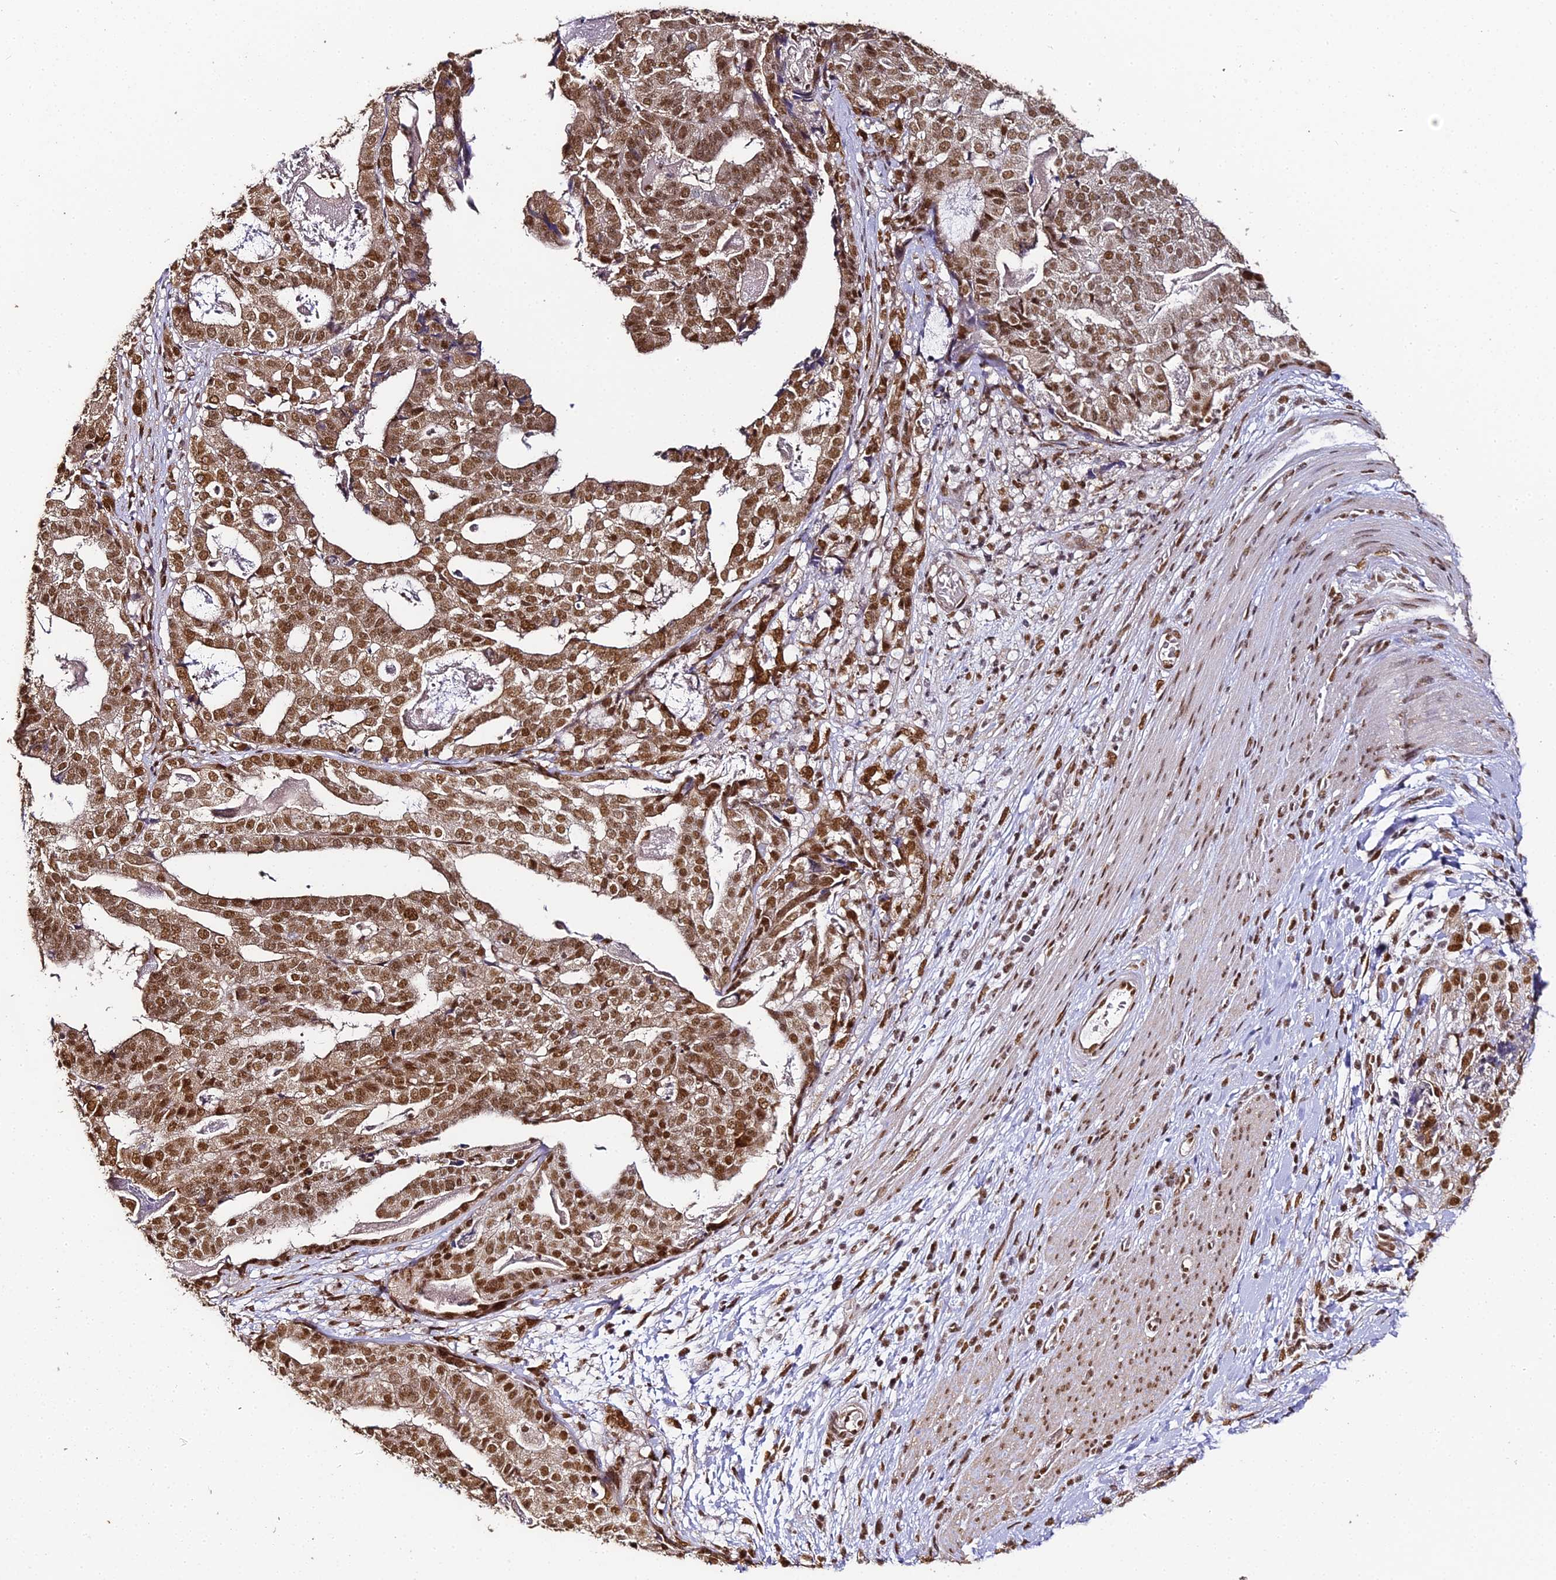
{"staining": {"intensity": "strong", "quantity": ">75%", "location": "cytoplasmic/membranous,nuclear"}, "tissue": "stomach cancer", "cell_type": "Tumor cells", "image_type": "cancer", "snomed": [{"axis": "morphology", "description": "Adenocarcinoma, NOS"}, {"axis": "topography", "description": "Stomach"}], "caption": "A high-resolution image shows immunohistochemistry staining of adenocarcinoma (stomach), which demonstrates strong cytoplasmic/membranous and nuclear expression in approximately >75% of tumor cells.", "gene": "HNRNPA1", "patient": {"sex": "male", "age": 48}}